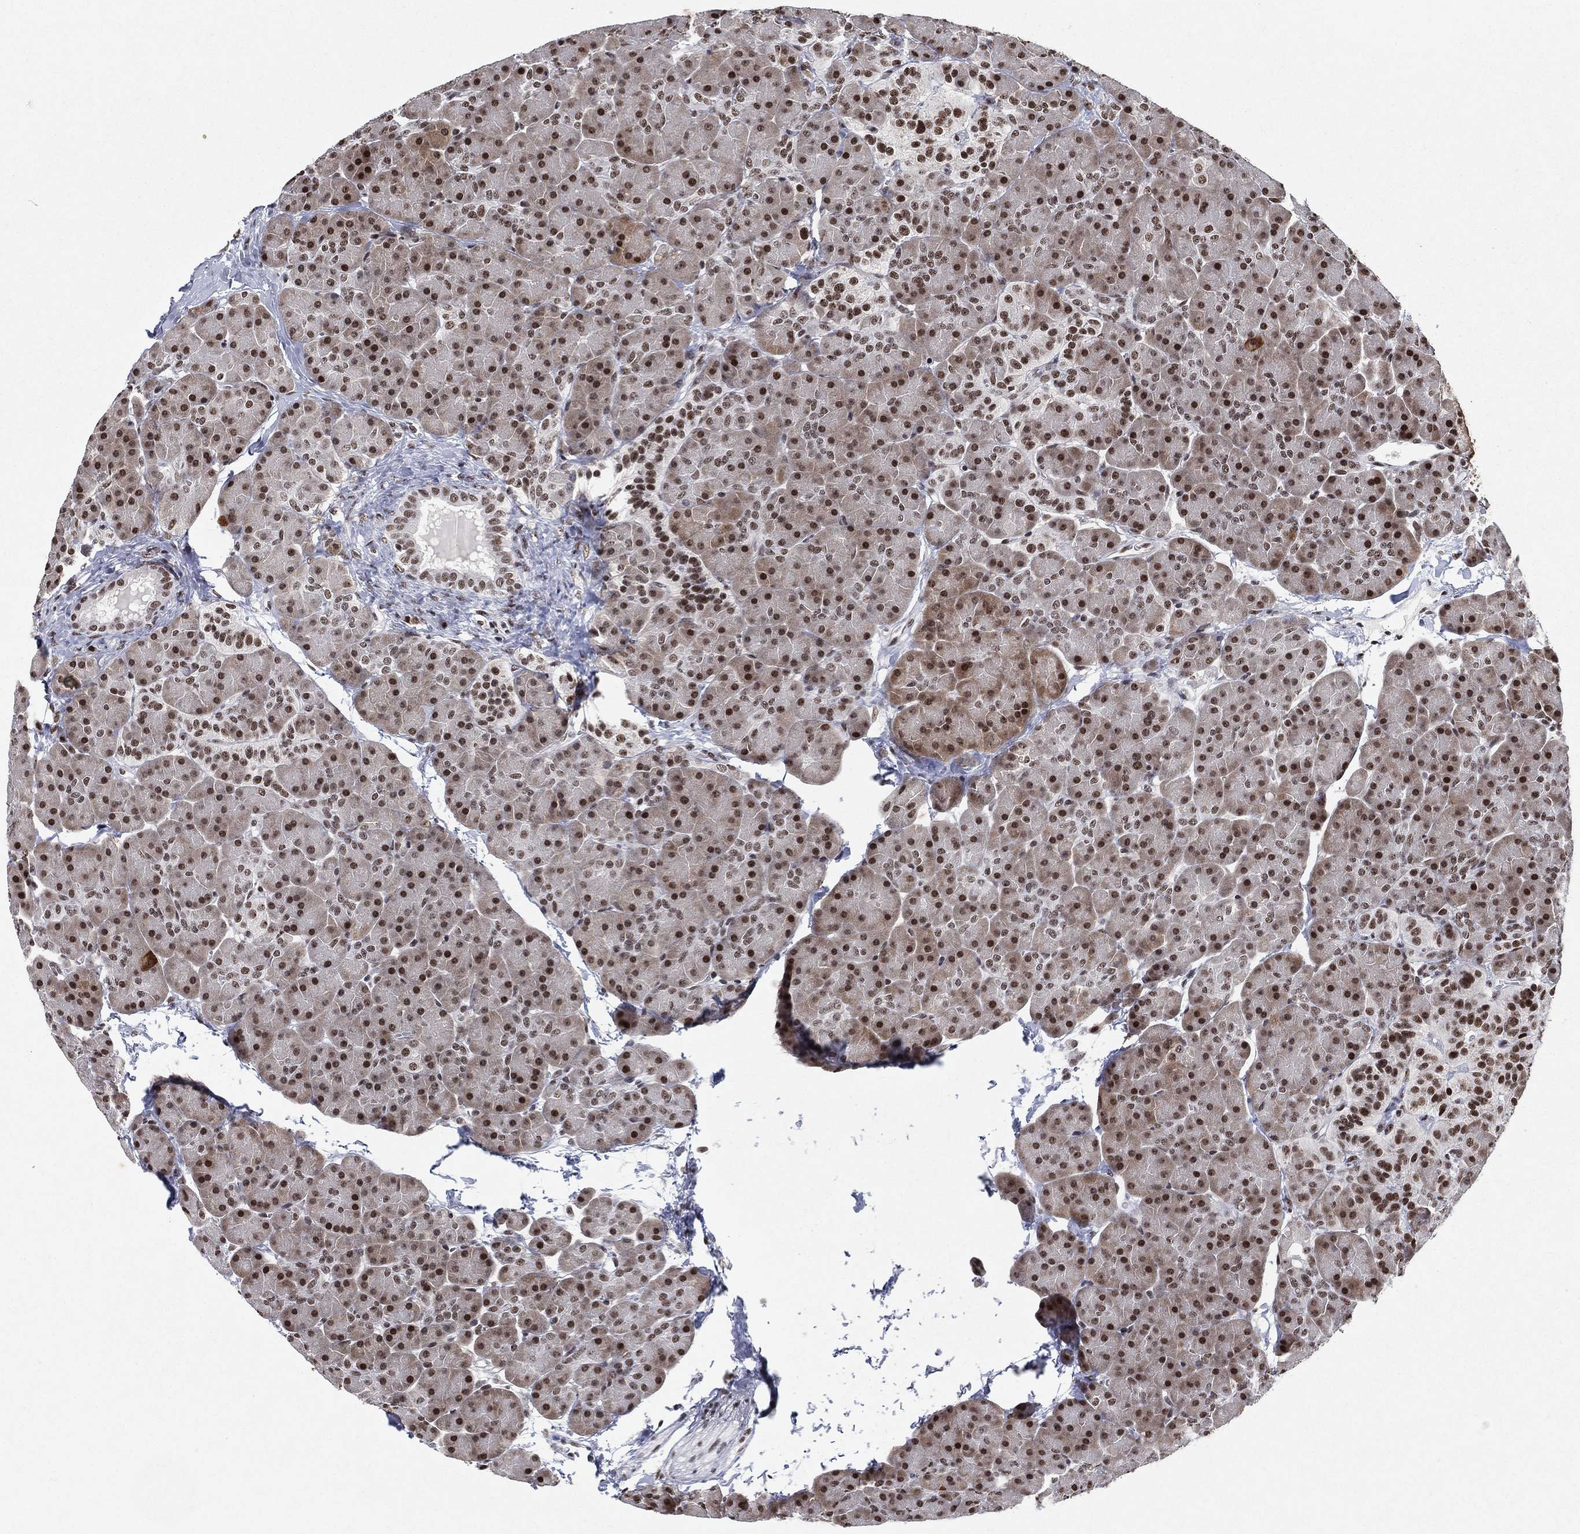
{"staining": {"intensity": "strong", "quantity": ">75%", "location": "nuclear"}, "tissue": "pancreas", "cell_type": "Exocrine glandular cells", "image_type": "normal", "snomed": [{"axis": "morphology", "description": "Normal tissue, NOS"}, {"axis": "topography", "description": "Pancreas"}], "caption": "The micrograph demonstrates staining of normal pancreas, revealing strong nuclear protein expression (brown color) within exocrine glandular cells.", "gene": "DDX27", "patient": {"sex": "female", "age": 44}}